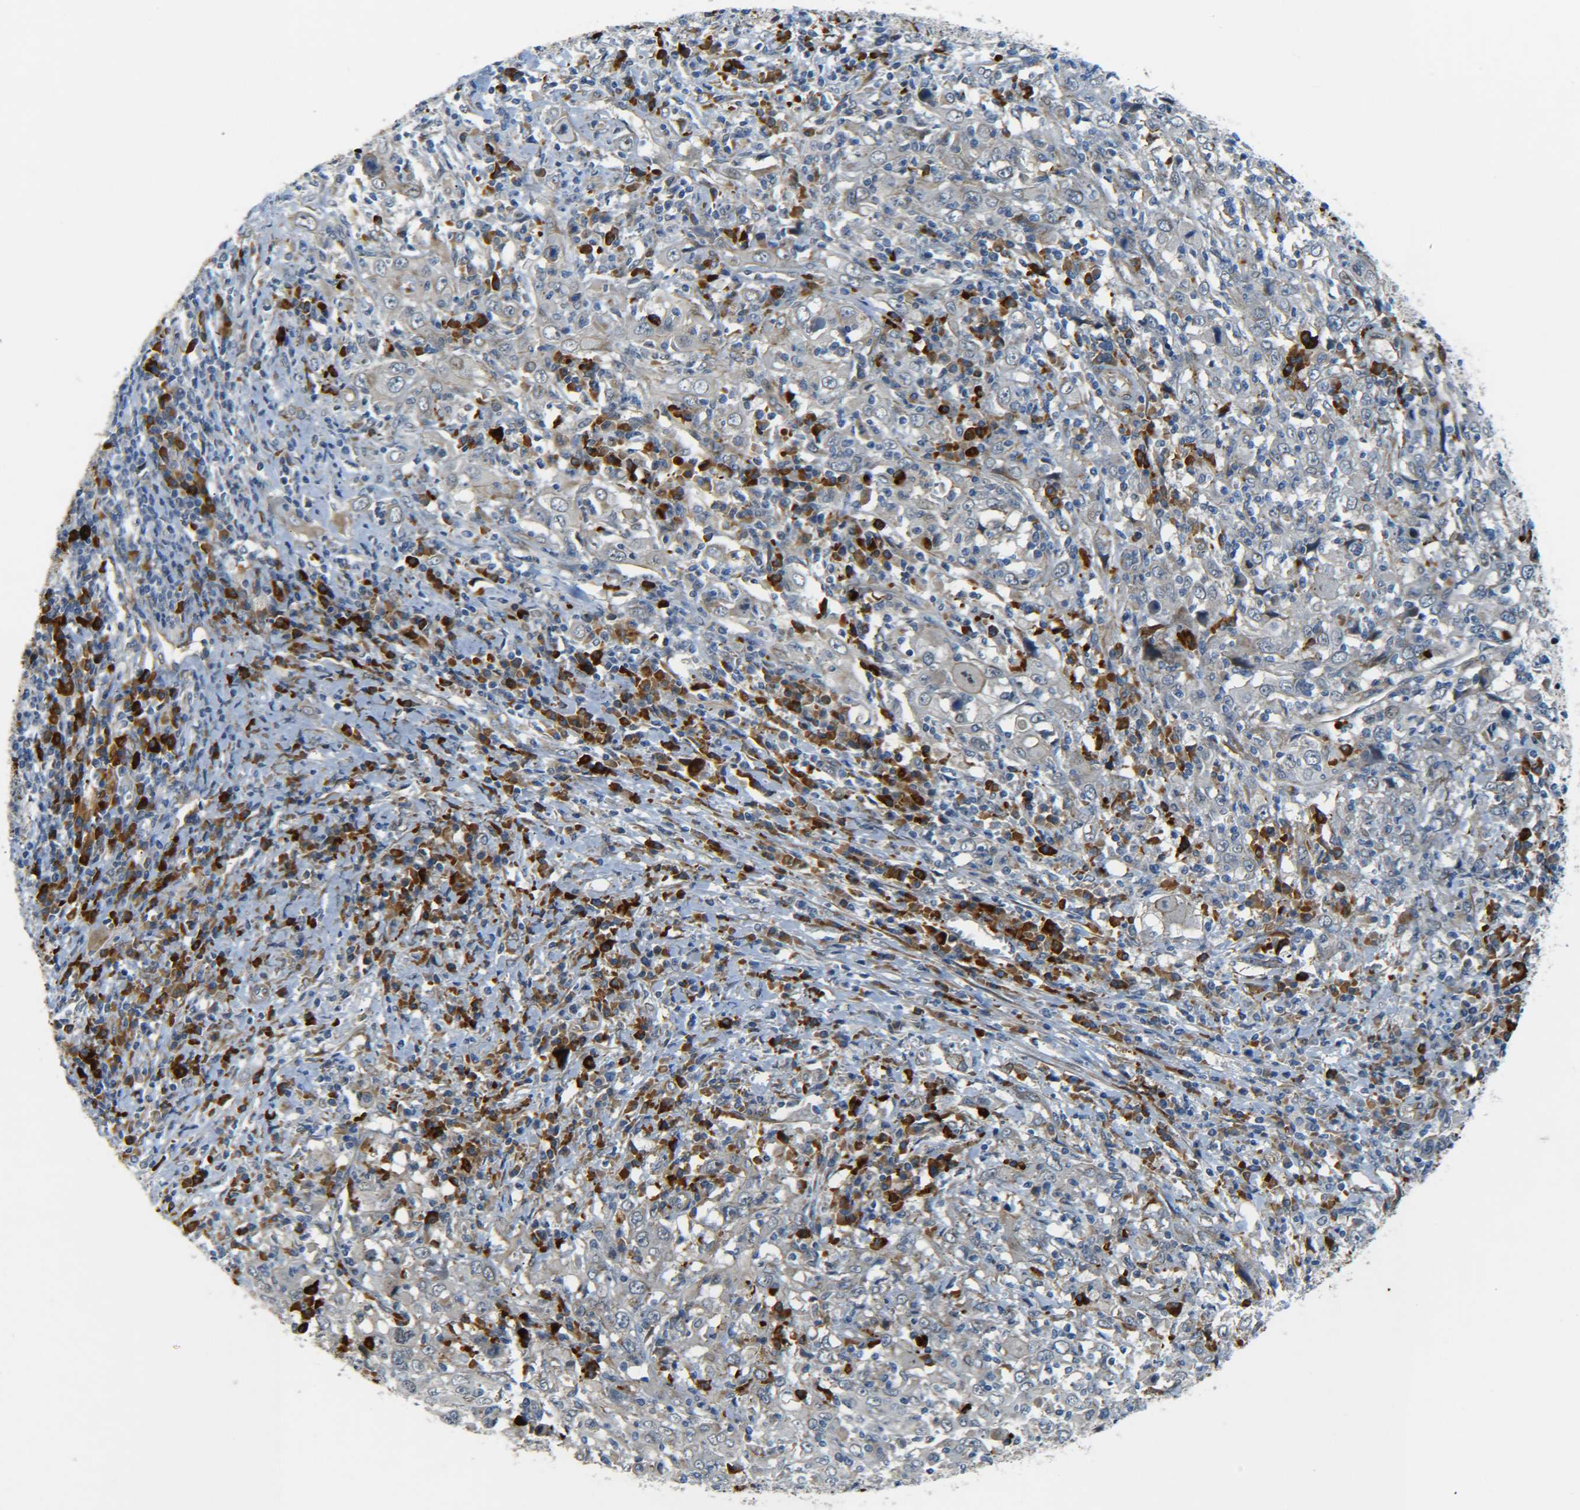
{"staining": {"intensity": "weak", "quantity": "<25%", "location": "cytoplasmic/membranous"}, "tissue": "cervical cancer", "cell_type": "Tumor cells", "image_type": "cancer", "snomed": [{"axis": "morphology", "description": "Squamous cell carcinoma, NOS"}, {"axis": "topography", "description": "Cervix"}], "caption": "A high-resolution histopathology image shows immunohistochemistry (IHC) staining of squamous cell carcinoma (cervical), which reveals no significant expression in tumor cells.", "gene": "MEIS1", "patient": {"sex": "female", "age": 46}}